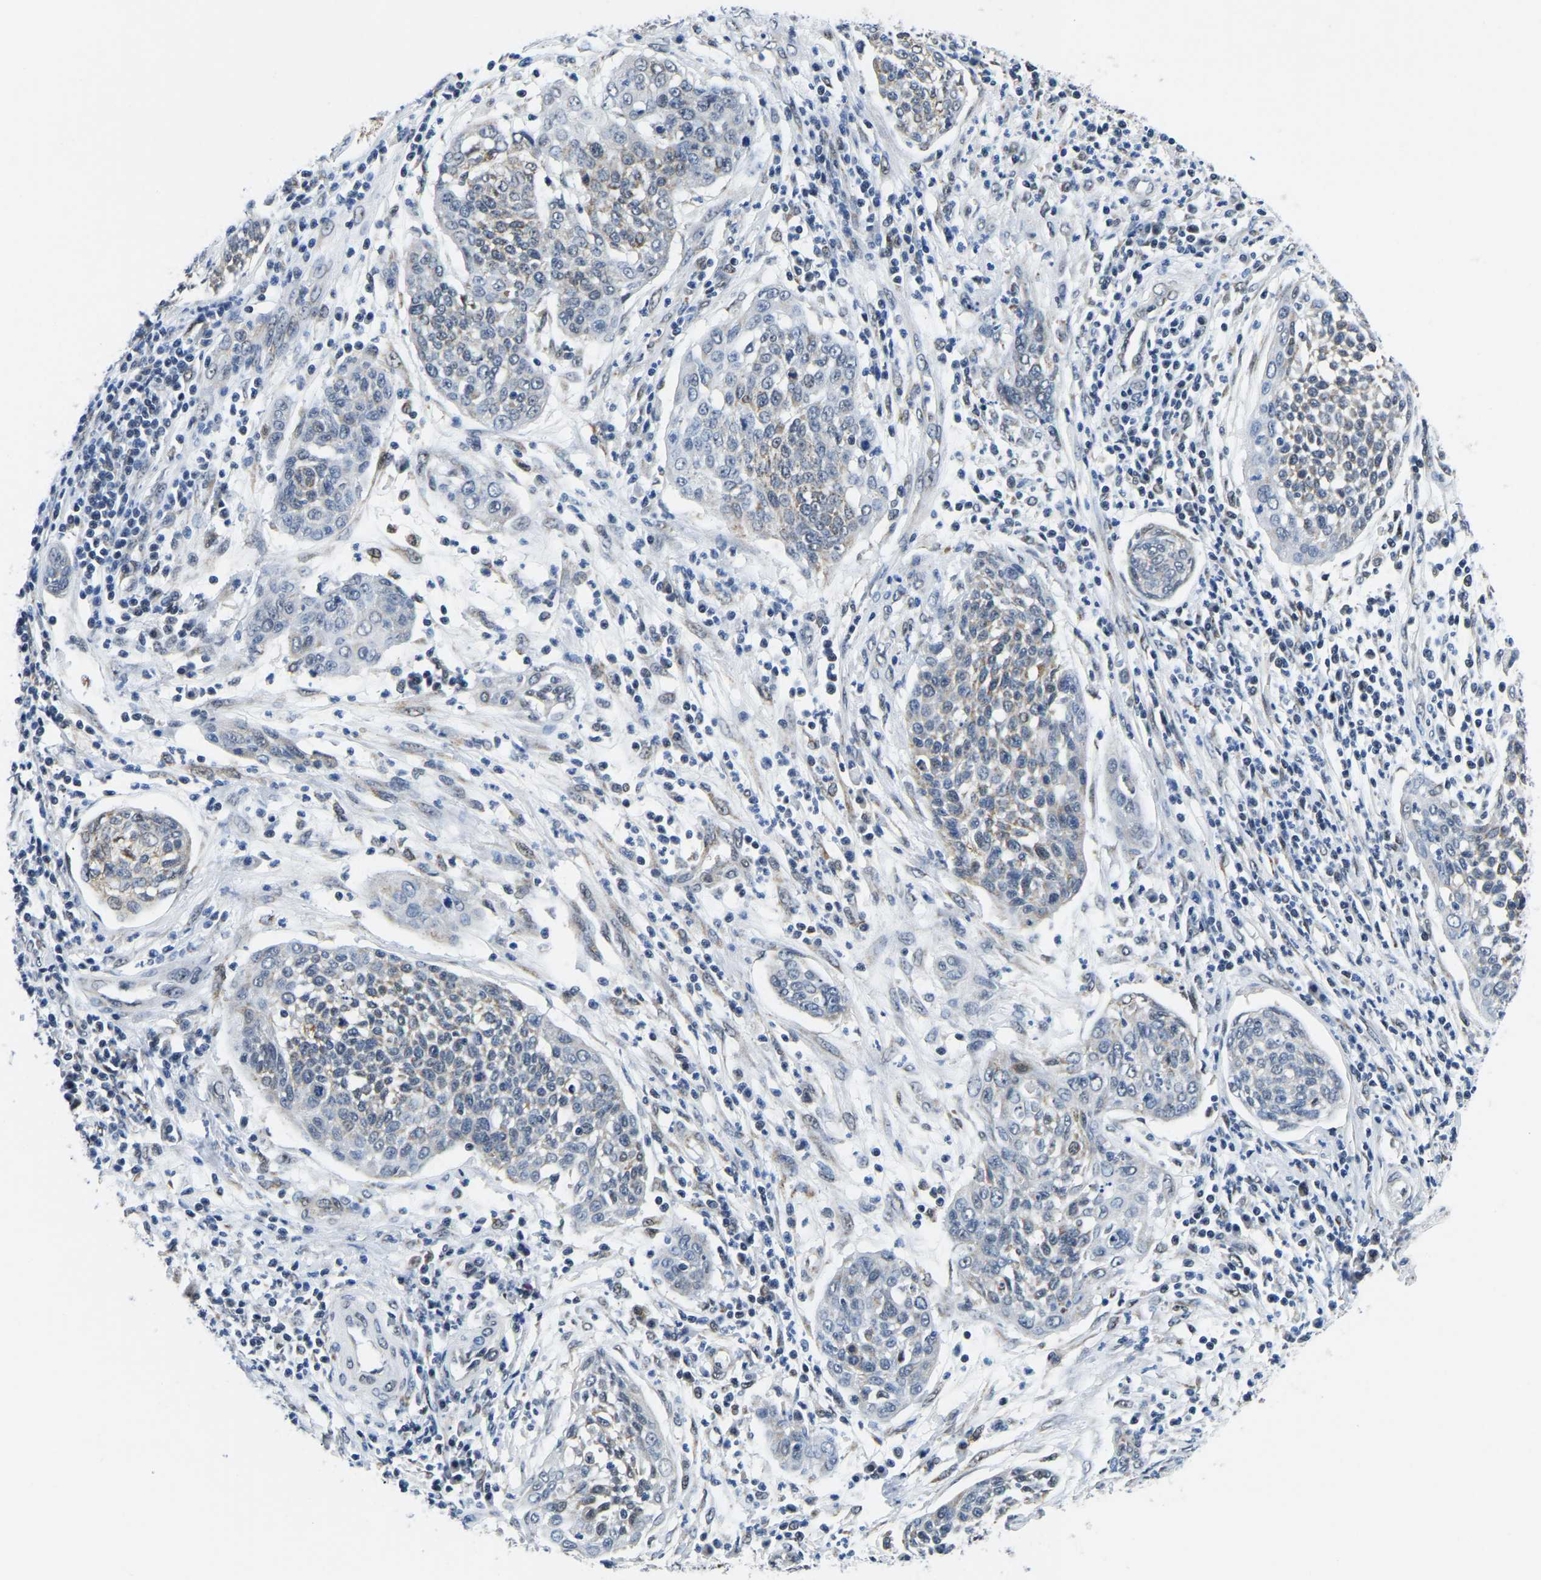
{"staining": {"intensity": "negative", "quantity": "none", "location": "none"}, "tissue": "cervical cancer", "cell_type": "Tumor cells", "image_type": "cancer", "snomed": [{"axis": "morphology", "description": "Squamous cell carcinoma, NOS"}, {"axis": "topography", "description": "Cervix"}], "caption": "Tumor cells are negative for brown protein staining in squamous cell carcinoma (cervical).", "gene": "BNIP3L", "patient": {"sex": "female", "age": 34}}